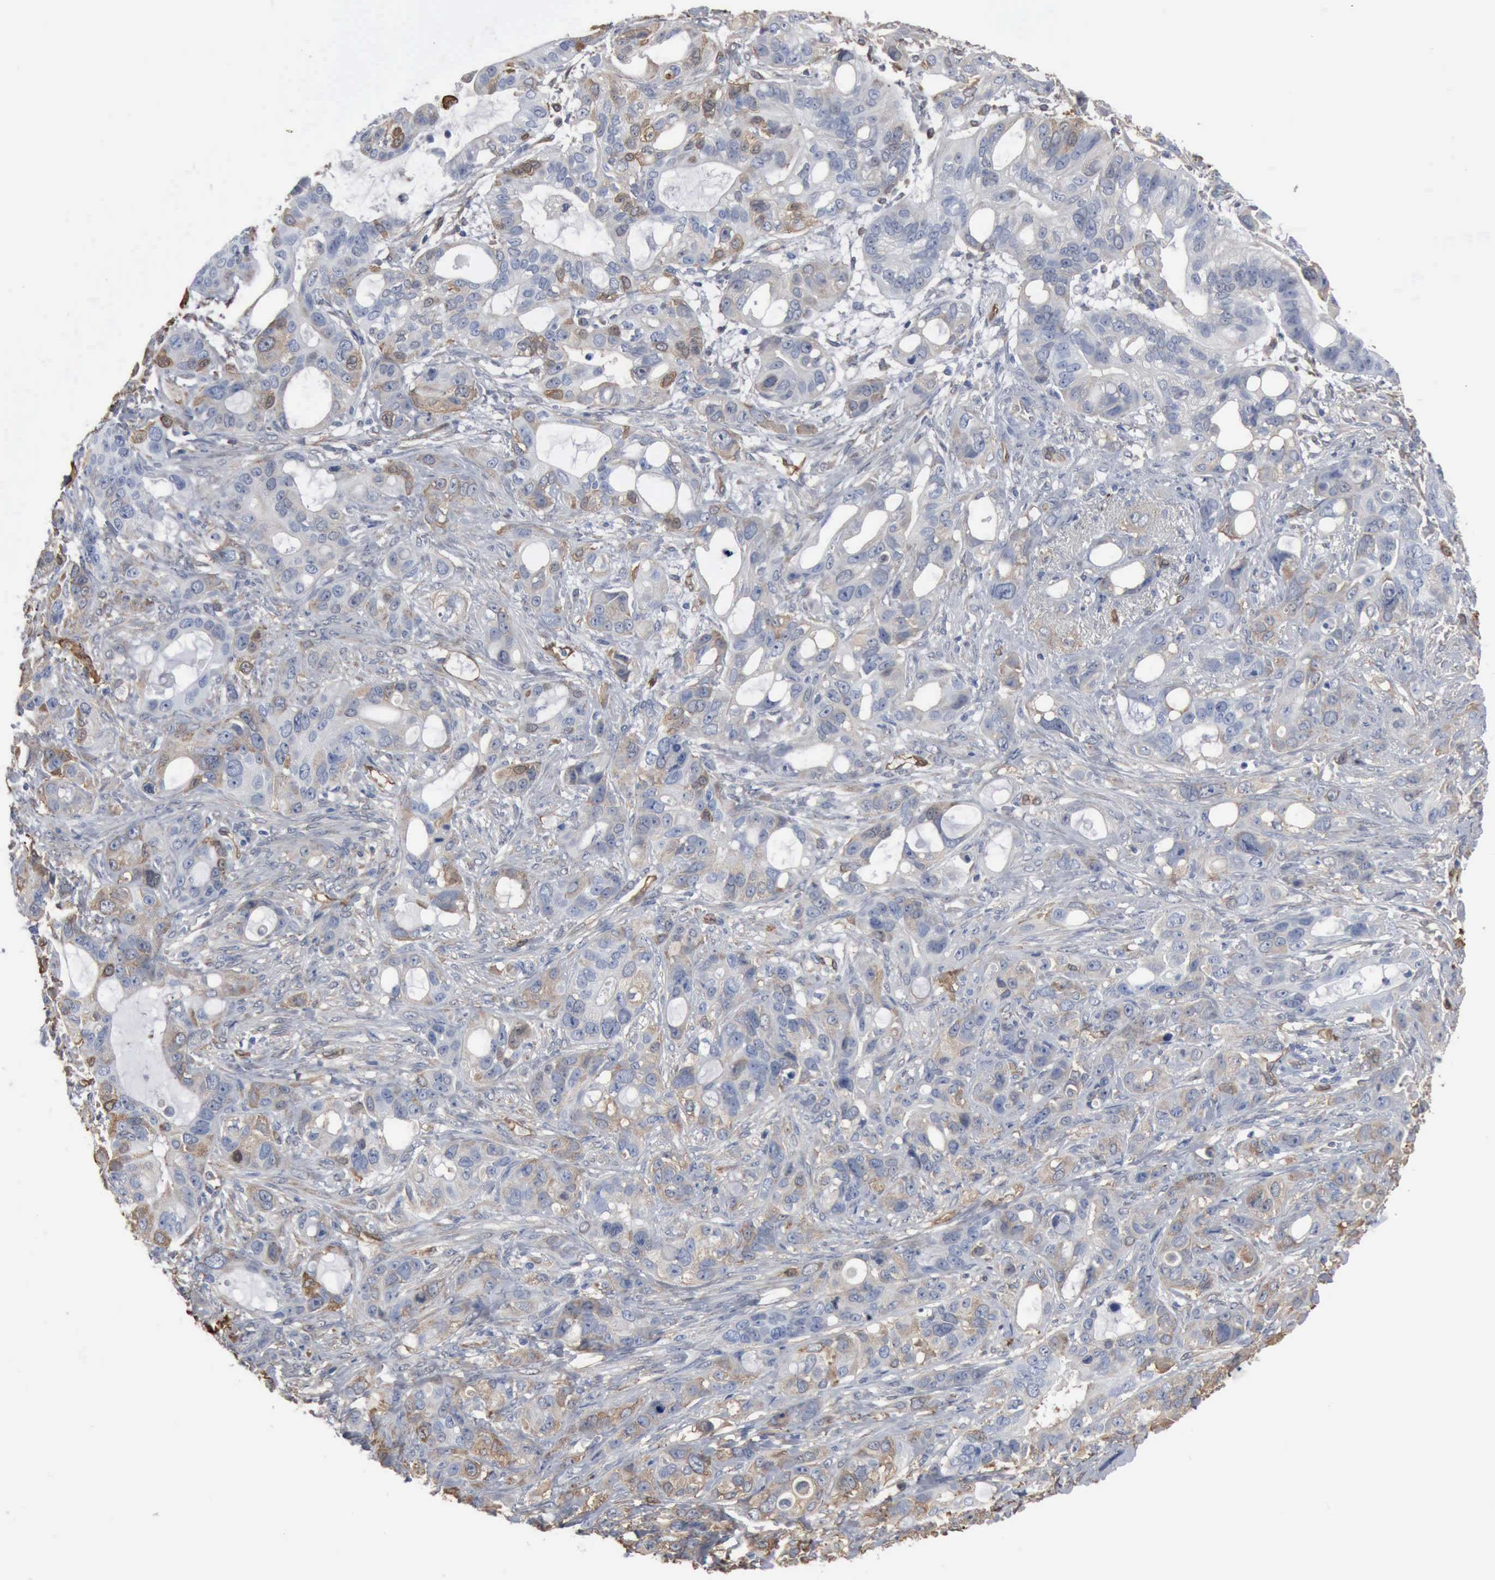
{"staining": {"intensity": "negative", "quantity": "none", "location": "none"}, "tissue": "stomach cancer", "cell_type": "Tumor cells", "image_type": "cancer", "snomed": [{"axis": "morphology", "description": "Adenocarcinoma, NOS"}, {"axis": "topography", "description": "Stomach, upper"}], "caption": "Immunohistochemical staining of human stomach cancer demonstrates no significant expression in tumor cells. (DAB (3,3'-diaminobenzidine) immunohistochemistry, high magnification).", "gene": "FSCN1", "patient": {"sex": "male", "age": 47}}